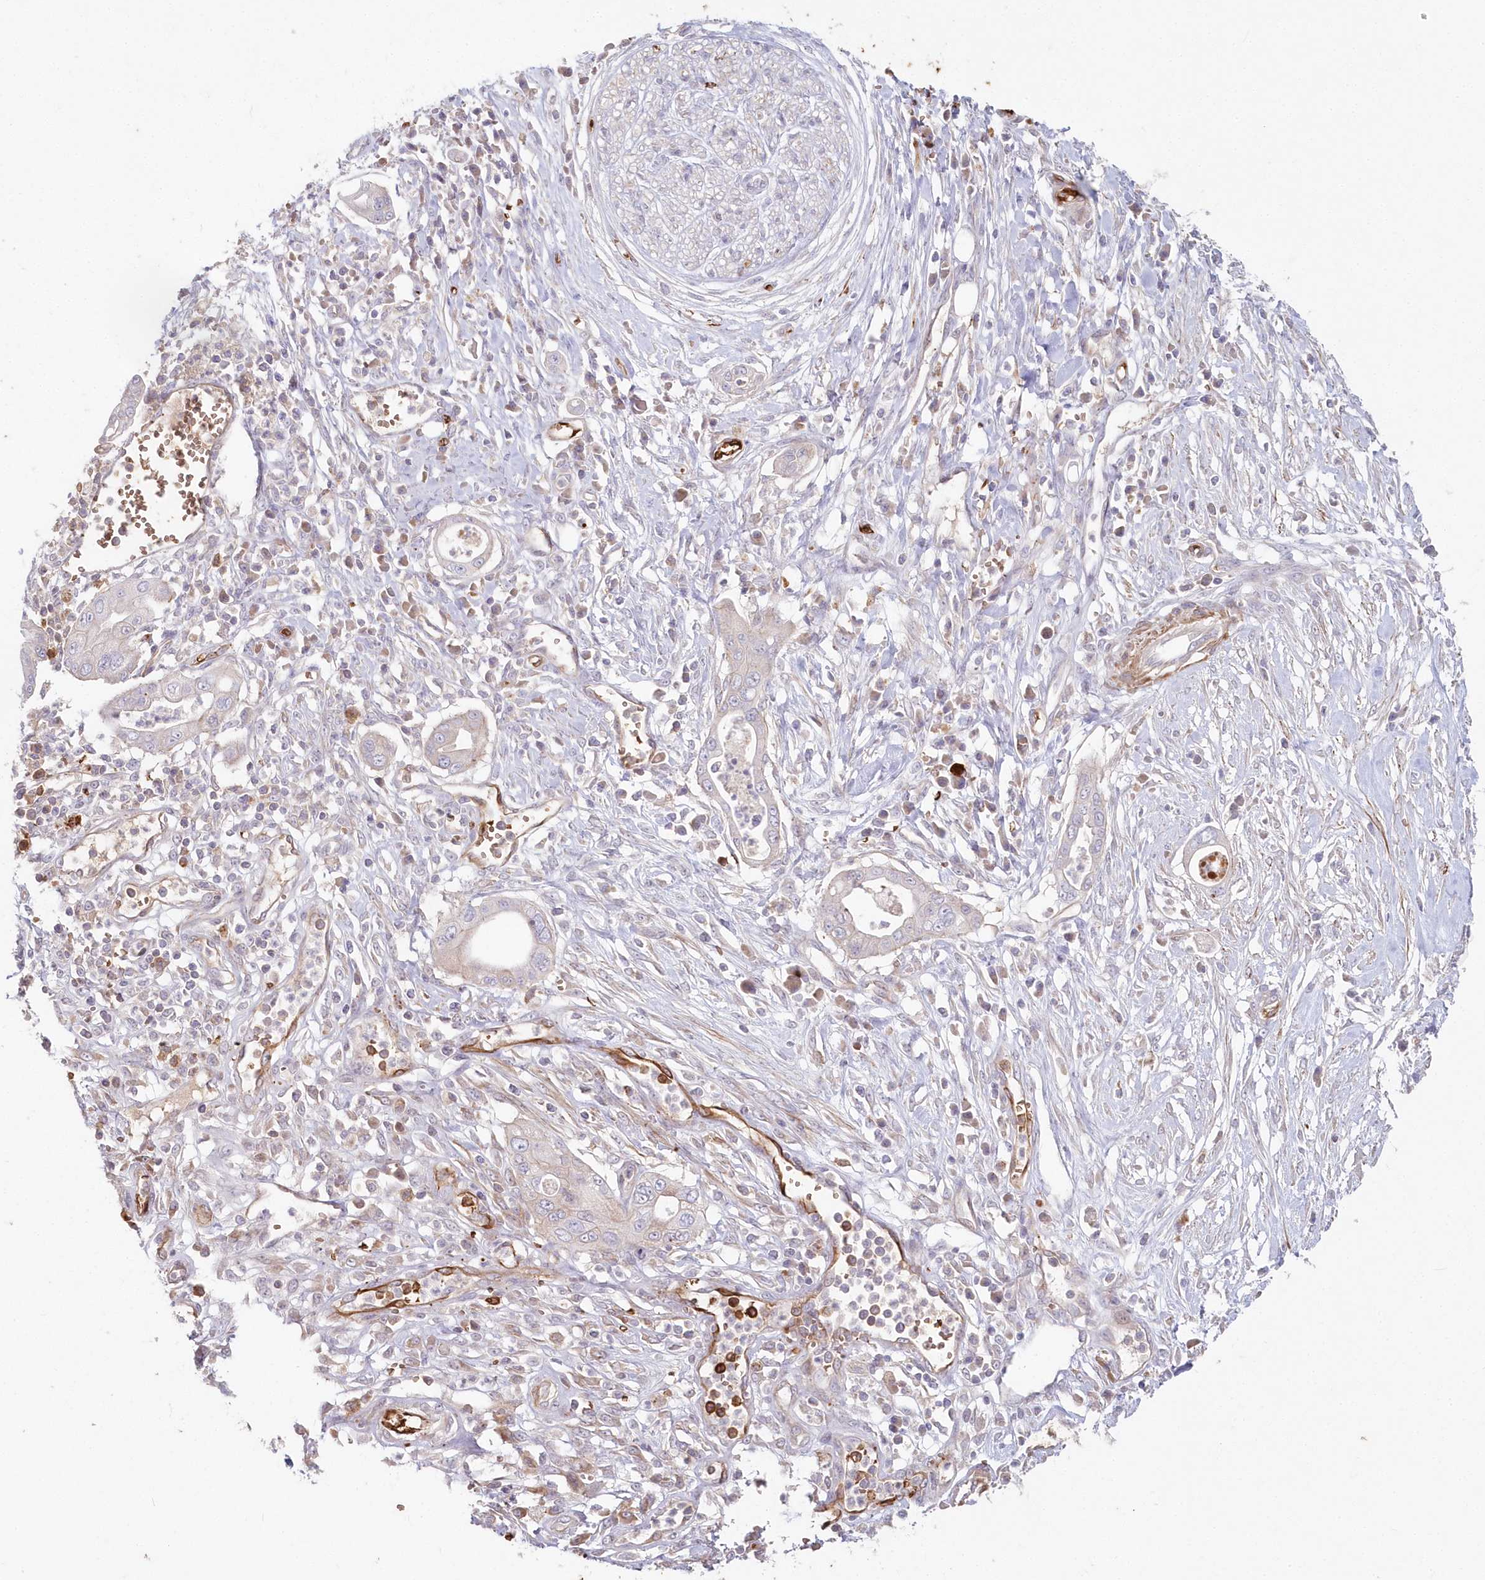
{"staining": {"intensity": "negative", "quantity": "none", "location": "none"}, "tissue": "pancreatic cancer", "cell_type": "Tumor cells", "image_type": "cancer", "snomed": [{"axis": "morphology", "description": "Adenocarcinoma, NOS"}, {"axis": "topography", "description": "Pancreas"}], "caption": "A photomicrograph of adenocarcinoma (pancreatic) stained for a protein displays no brown staining in tumor cells.", "gene": "SERINC1", "patient": {"sex": "male", "age": 68}}